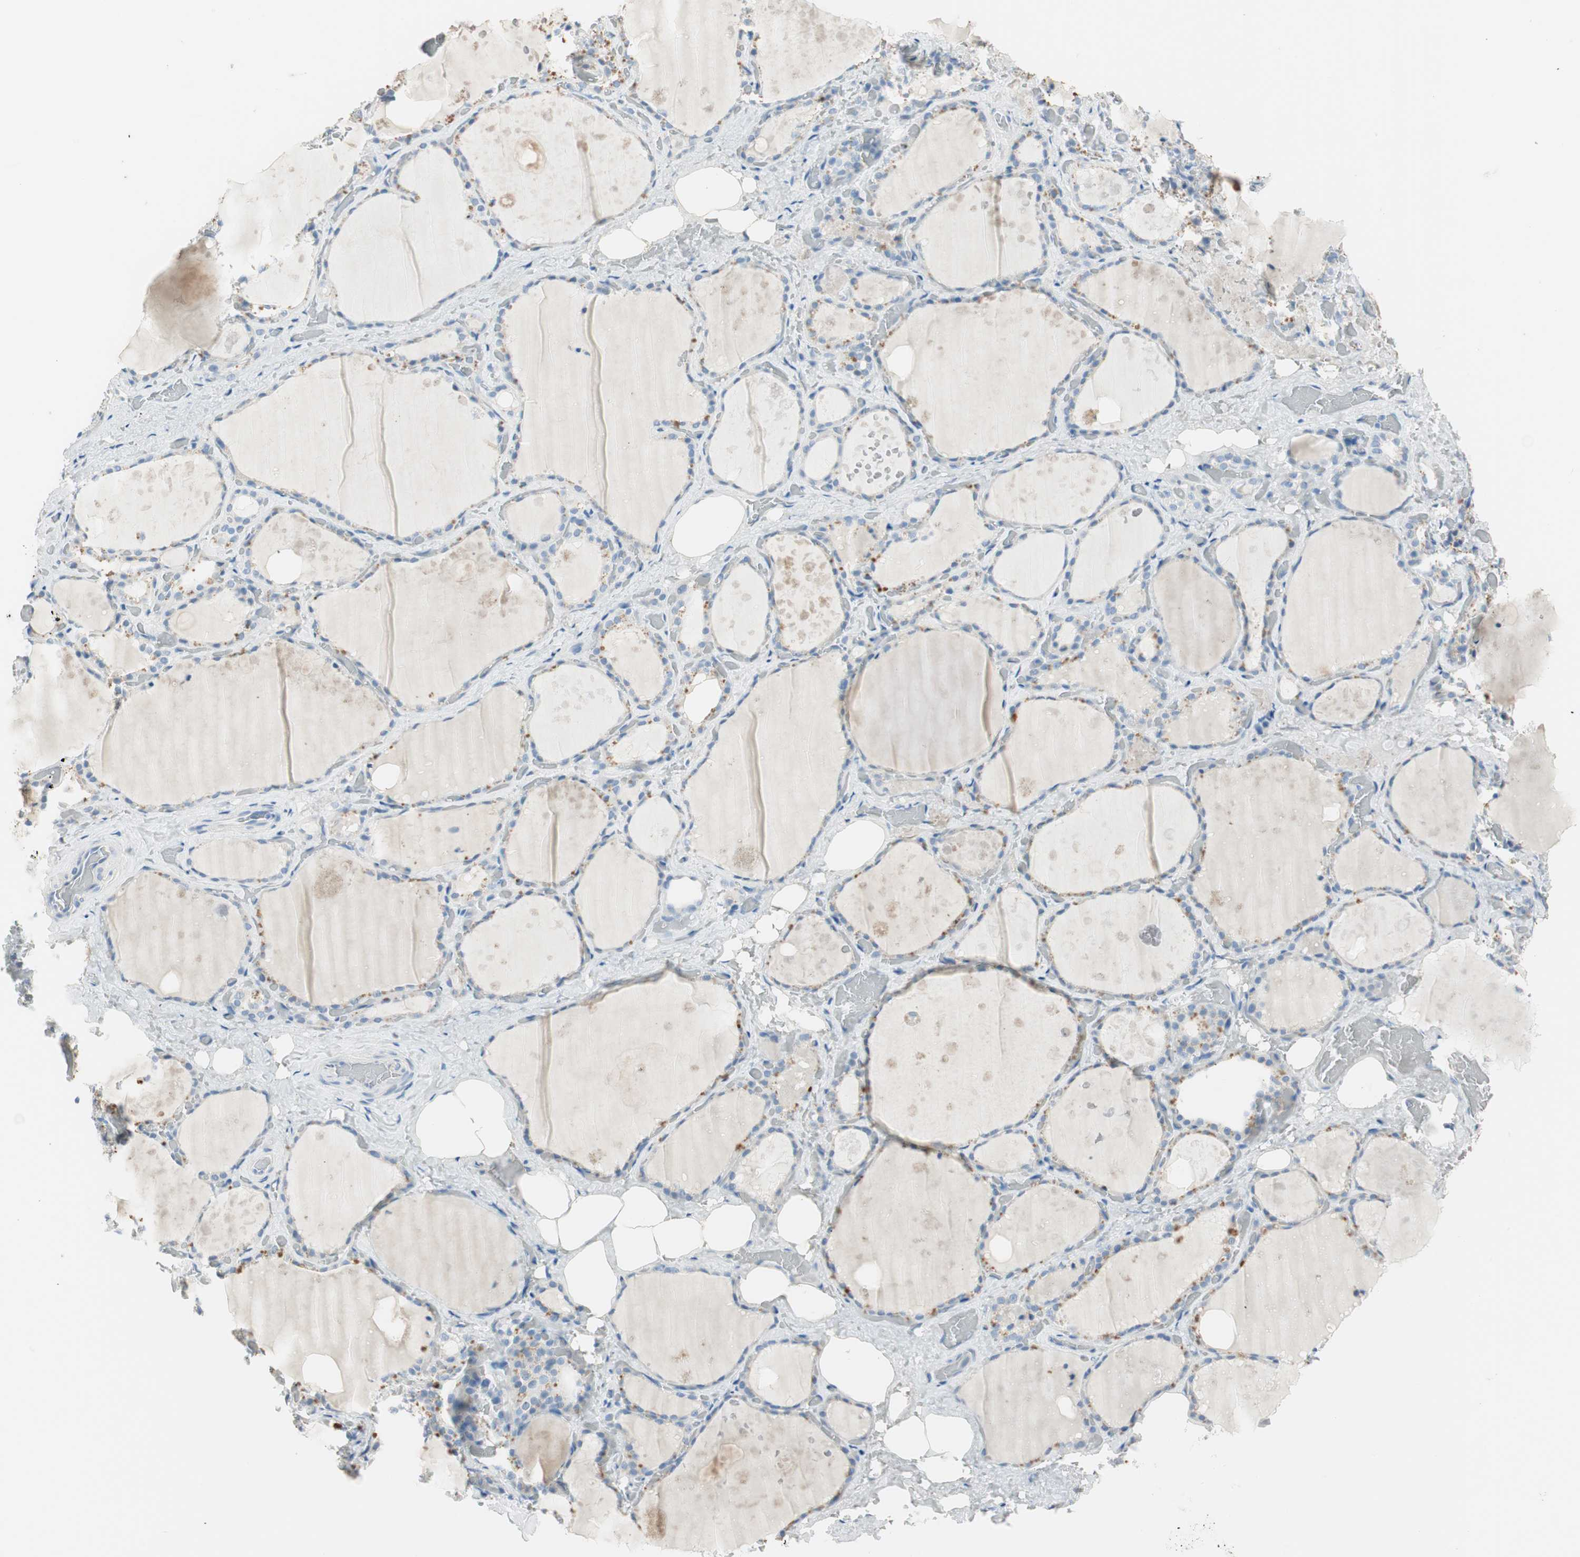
{"staining": {"intensity": "moderate", "quantity": "<25%", "location": "cytoplasmic/membranous"}, "tissue": "thyroid gland", "cell_type": "Glandular cells", "image_type": "normal", "snomed": [{"axis": "morphology", "description": "Normal tissue, NOS"}, {"axis": "topography", "description": "Thyroid gland"}], "caption": "Benign thyroid gland displays moderate cytoplasmic/membranous staining in approximately <25% of glandular cells, visualized by immunohistochemistry. The protein is shown in brown color, while the nuclei are stained blue.", "gene": "HPGD", "patient": {"sex": "male", "age": 61}}